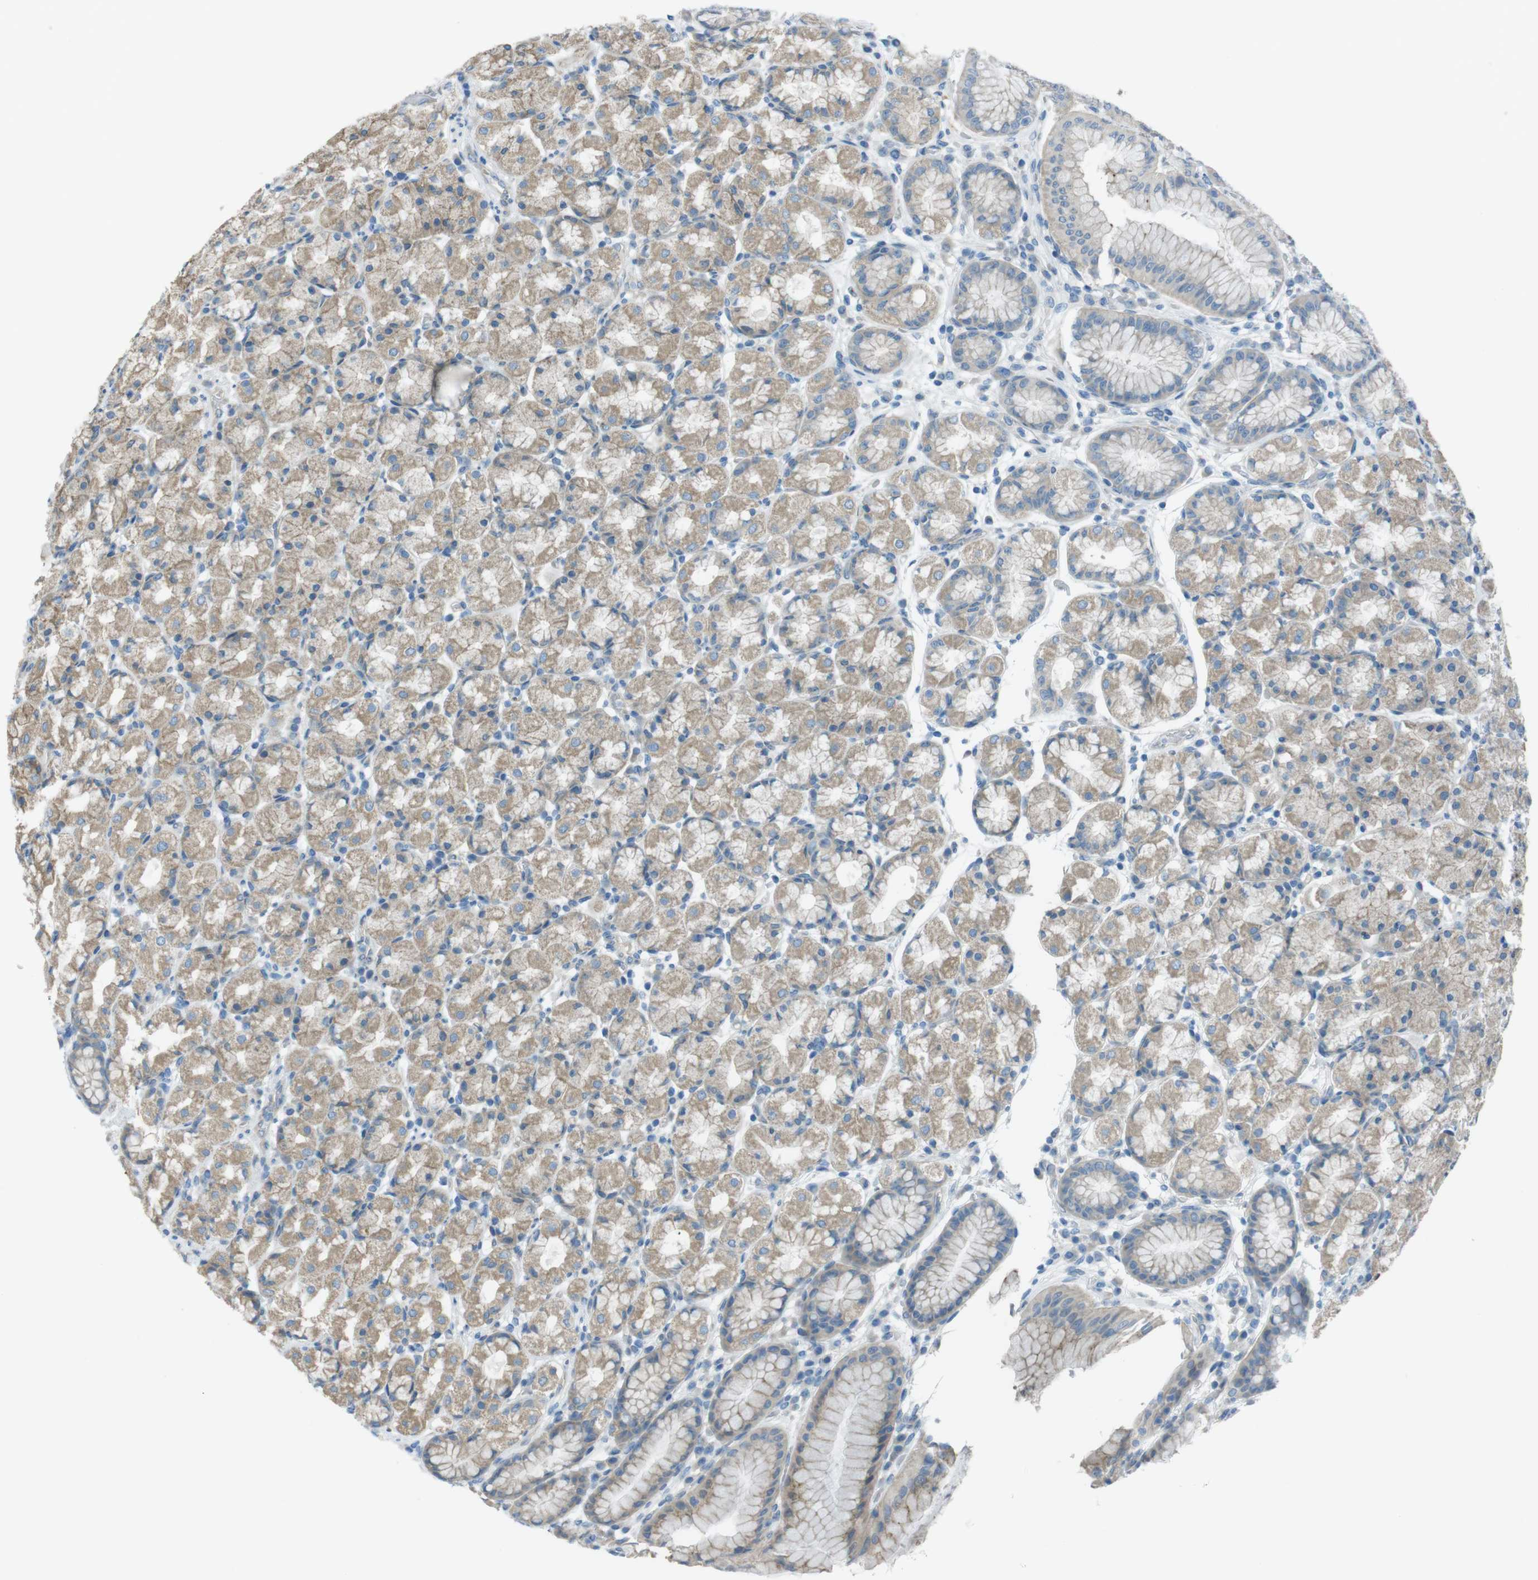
{"staining": {"intensity": "weak", "quantity": ">75%", "location": "cytoplasmic/membranous"}, "tissue": "stomach", "cell_type": "Glandular cells", "image_type": "normal", "snomed": [{"axis": "morphology", "description": "Normal tissue, NOS"}, {"axis": "topography", "description": "Stomach, upper"}], "caption": "This is an image of immunohistochemistry staining of normal stomach, which shows weak positivity in the cytoplasmic/membranous of glandular cells.", "gene": "TMEM41B", "patient": {"sex": "male", "age": 68}}